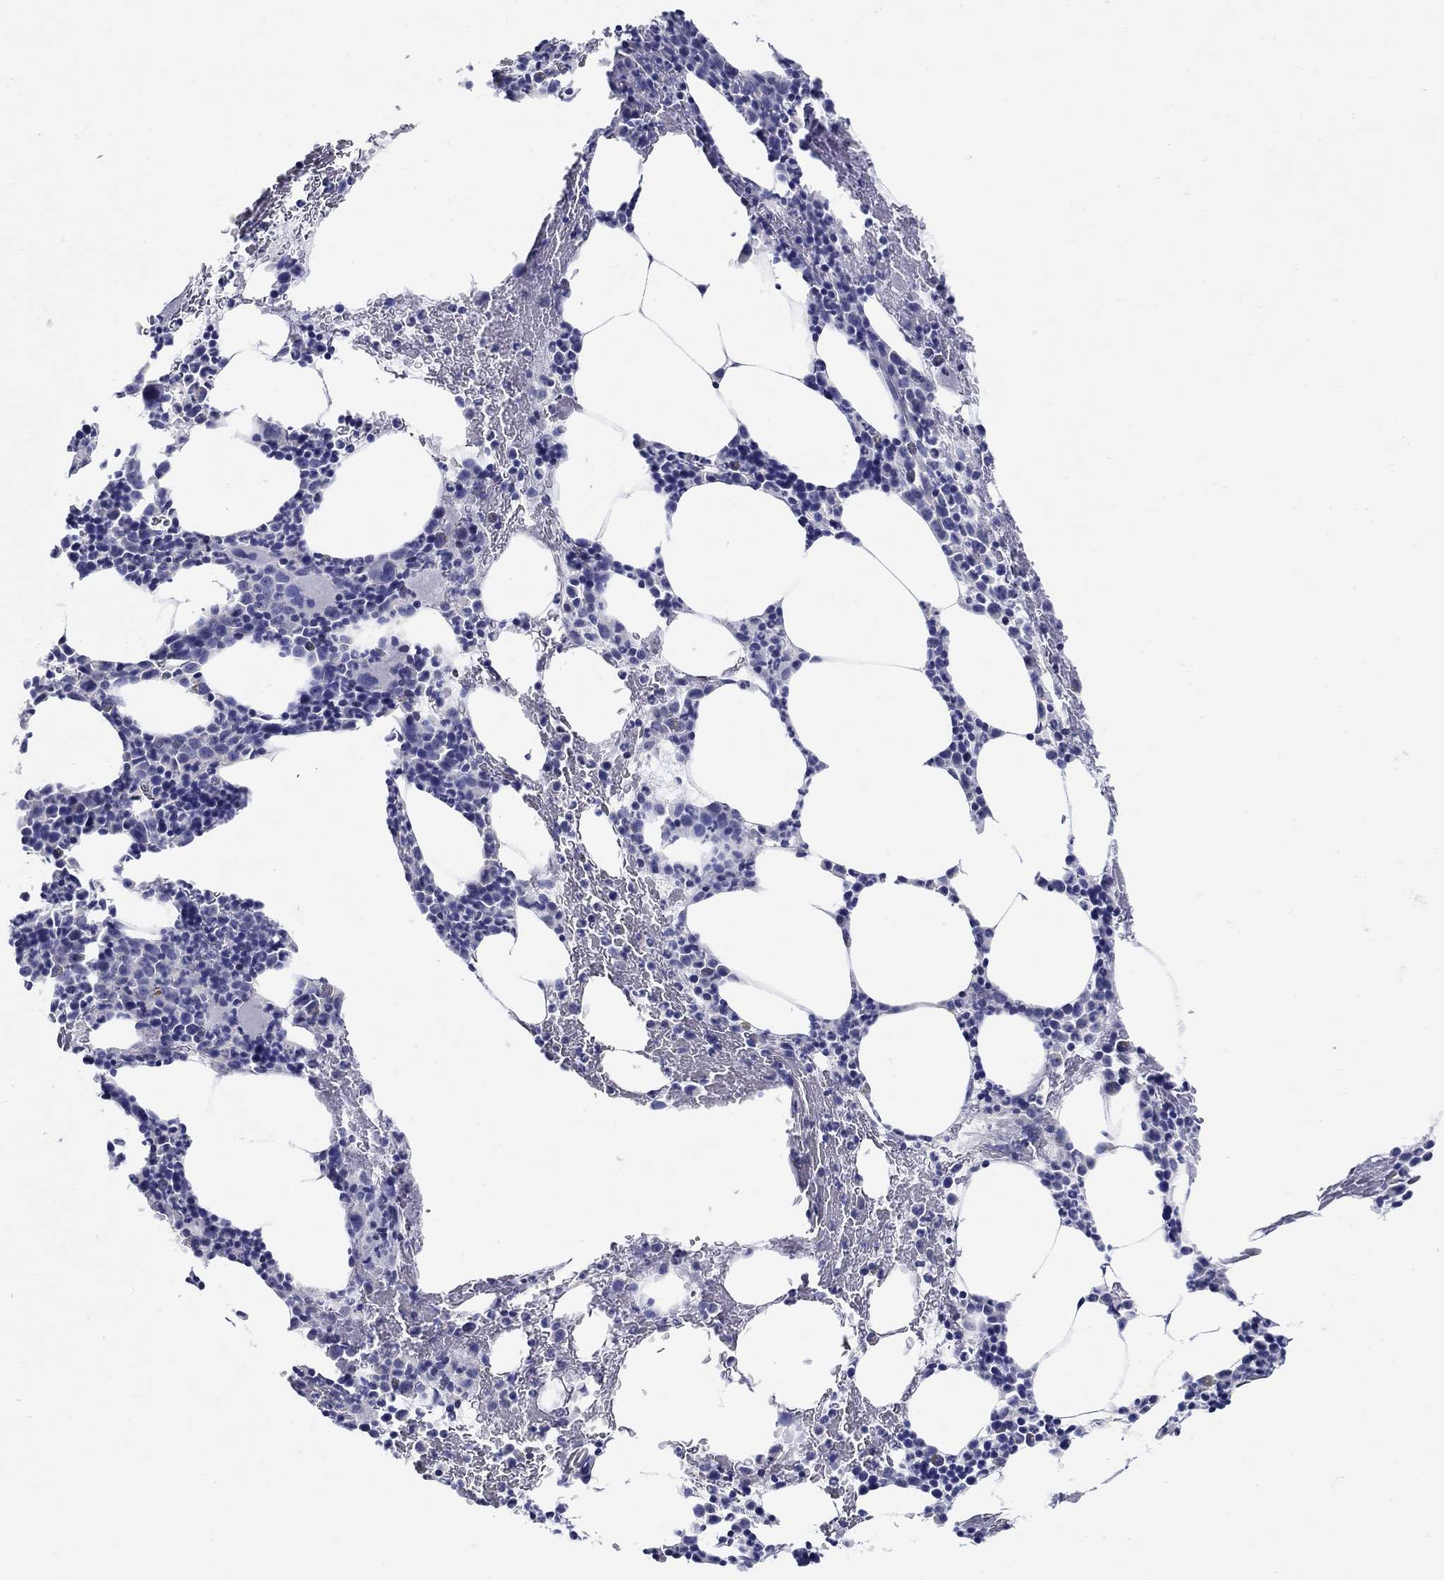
{"staining": {"intensity": "negative", "quantity": "none", "location": "none"}, "tissue": "bone marrow", "cell_type": "Hematopoietic cells", "image_type": "normal", "snomed": [{"axis": "morphology", "description": "Normal tissue, NOS"}, {"axis": "topography", "description": "Bone marrow"}], "caption": "This image is of normal bone marrow stained with IHC to label a protein in brown with the nuclei are counter-stained blue. There is no expression in hematopoietic cells.", "gene": "CRYGA", "patient": {"sex": "male", "age": 83}}